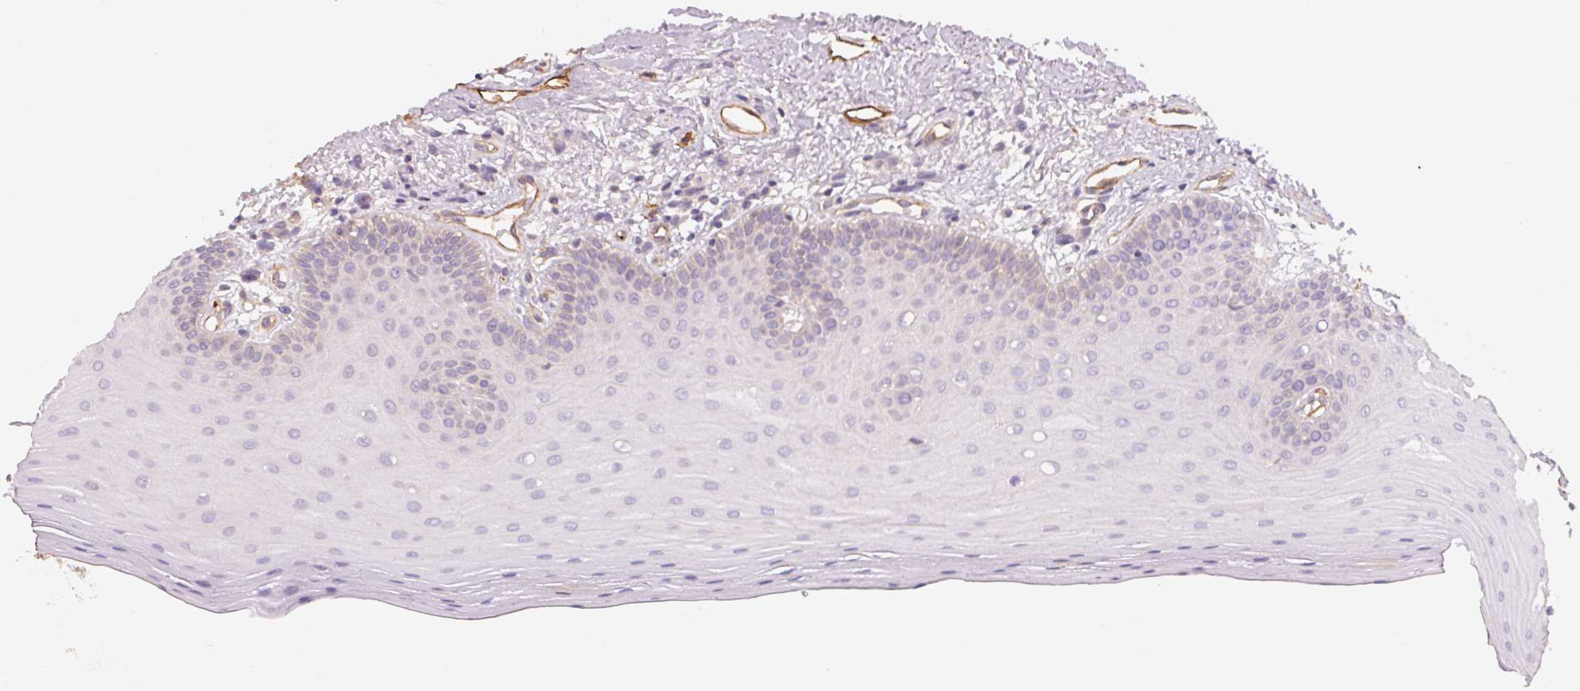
{"staining": {"intensity": "negative", "quantity": "none", "location": "none"}, "tissue": "oral mucosa", "cell_type": "Squamous epithelial cells", "image_type": "normal", "snomed": [{"axis": "morphology", "description": "Normal tissue, NOS"}, {"axis": "morphology", "description": "Normal morphology"}, {"axis": "topography", "description": "Oral tissue"}], "caption": "High power microscopy micrograph of an immunohistochemistry (IHC) photomicrograph of benign oral mucosa, revealing no significant expression in squamous epithelial cells. (DAB IHC with hematoxylin counter stain).", "gene": "ANKRD13B", "patient": {"sex": "female", "age": 76}}